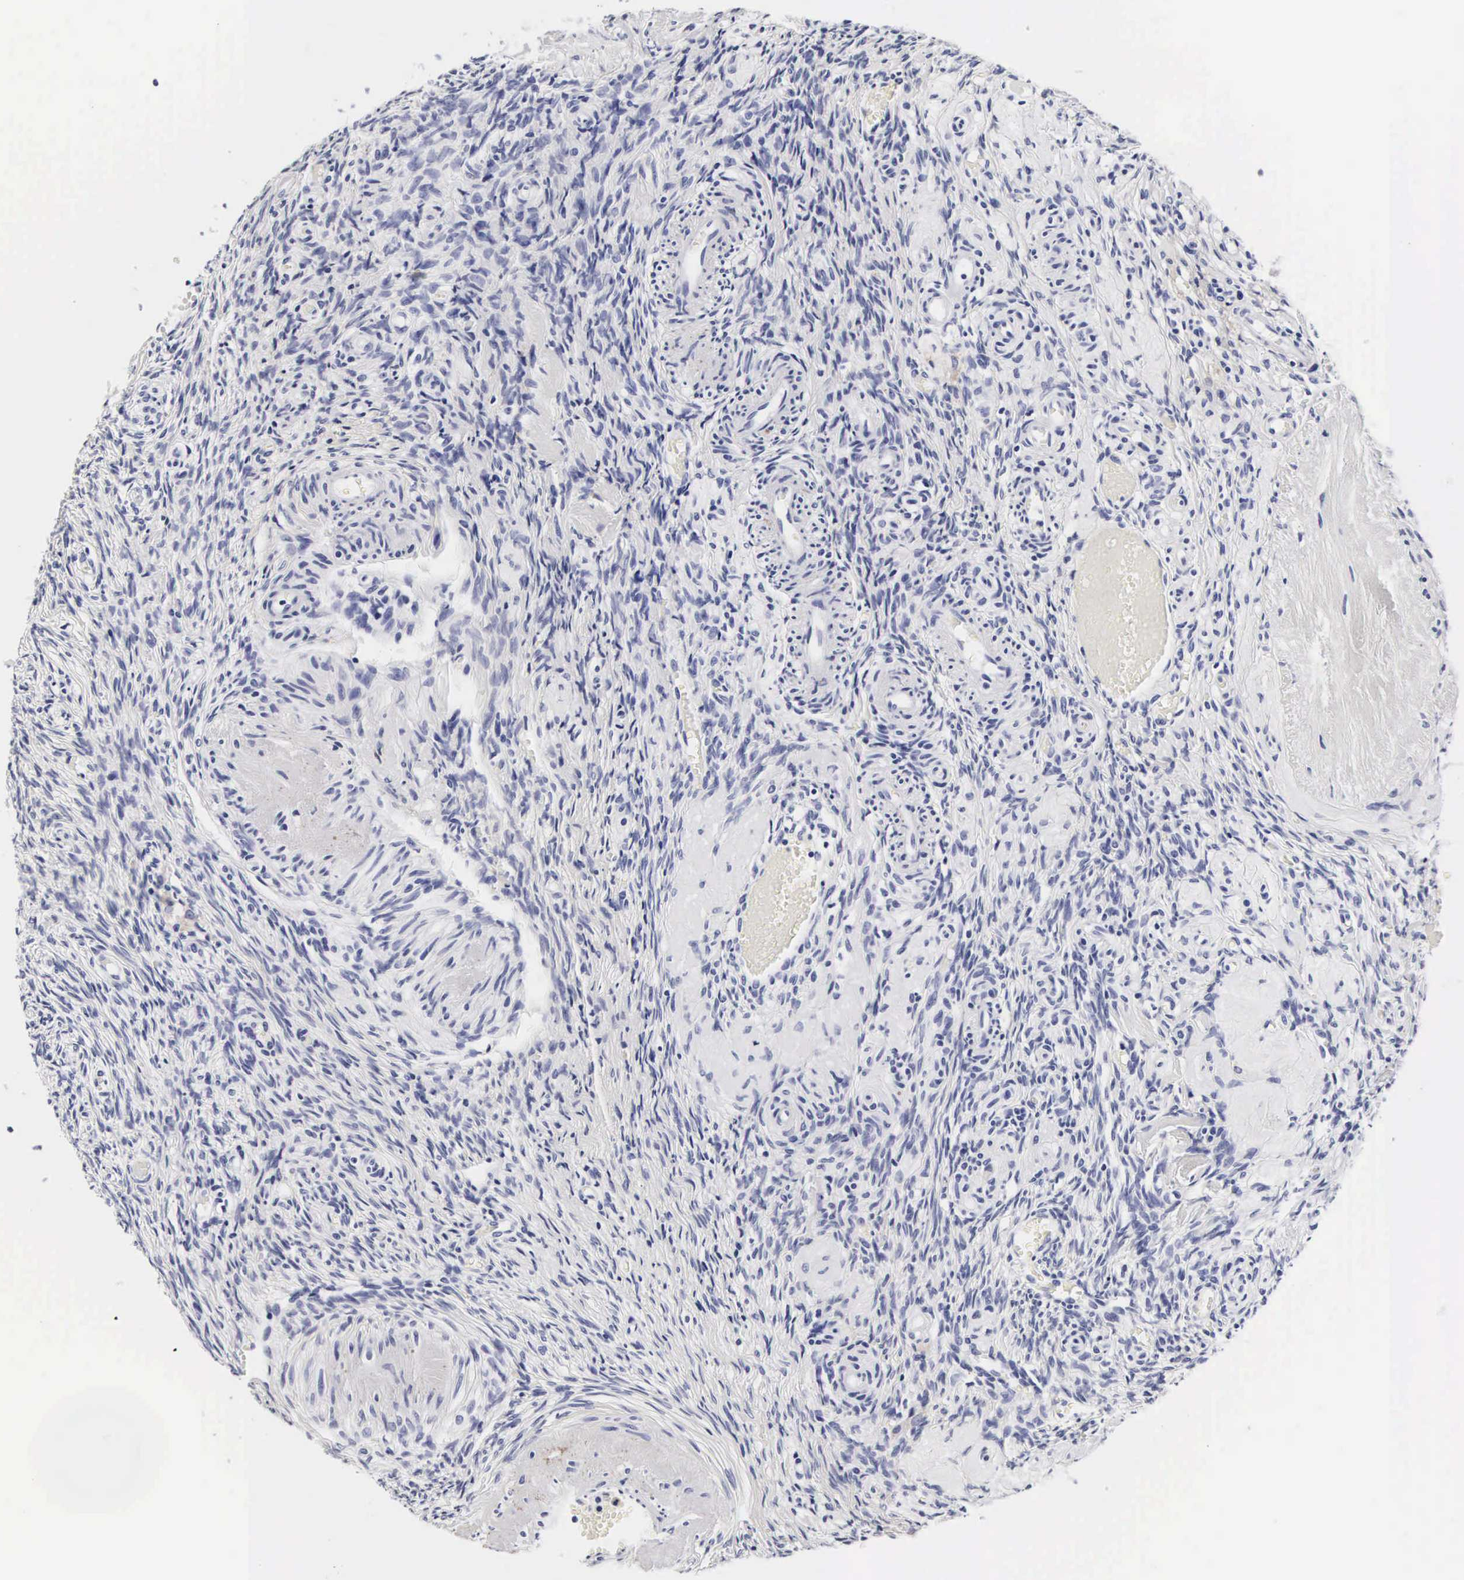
{"staining": {"intensity": "negative", "quantity": "none", "location": "none"}, "tissue": "ovary", "cell_type": "Ovarian stroma cells", "image_type": "normal", "snomed": [{"axis": "morphology", "description": "Normal tissue, NOS"}, {"axis": "topography", "description": "Ovary"}], "caption": "This histopathology image is of normal ovary stained with immunohistochemistry (IHC) to label a protein in brown with the nuclei are counter-stained blue. There is no expression in ovarian stroma cells.", "gene": "RNASE6", "patient": {"sex": "female", "age": 63}}